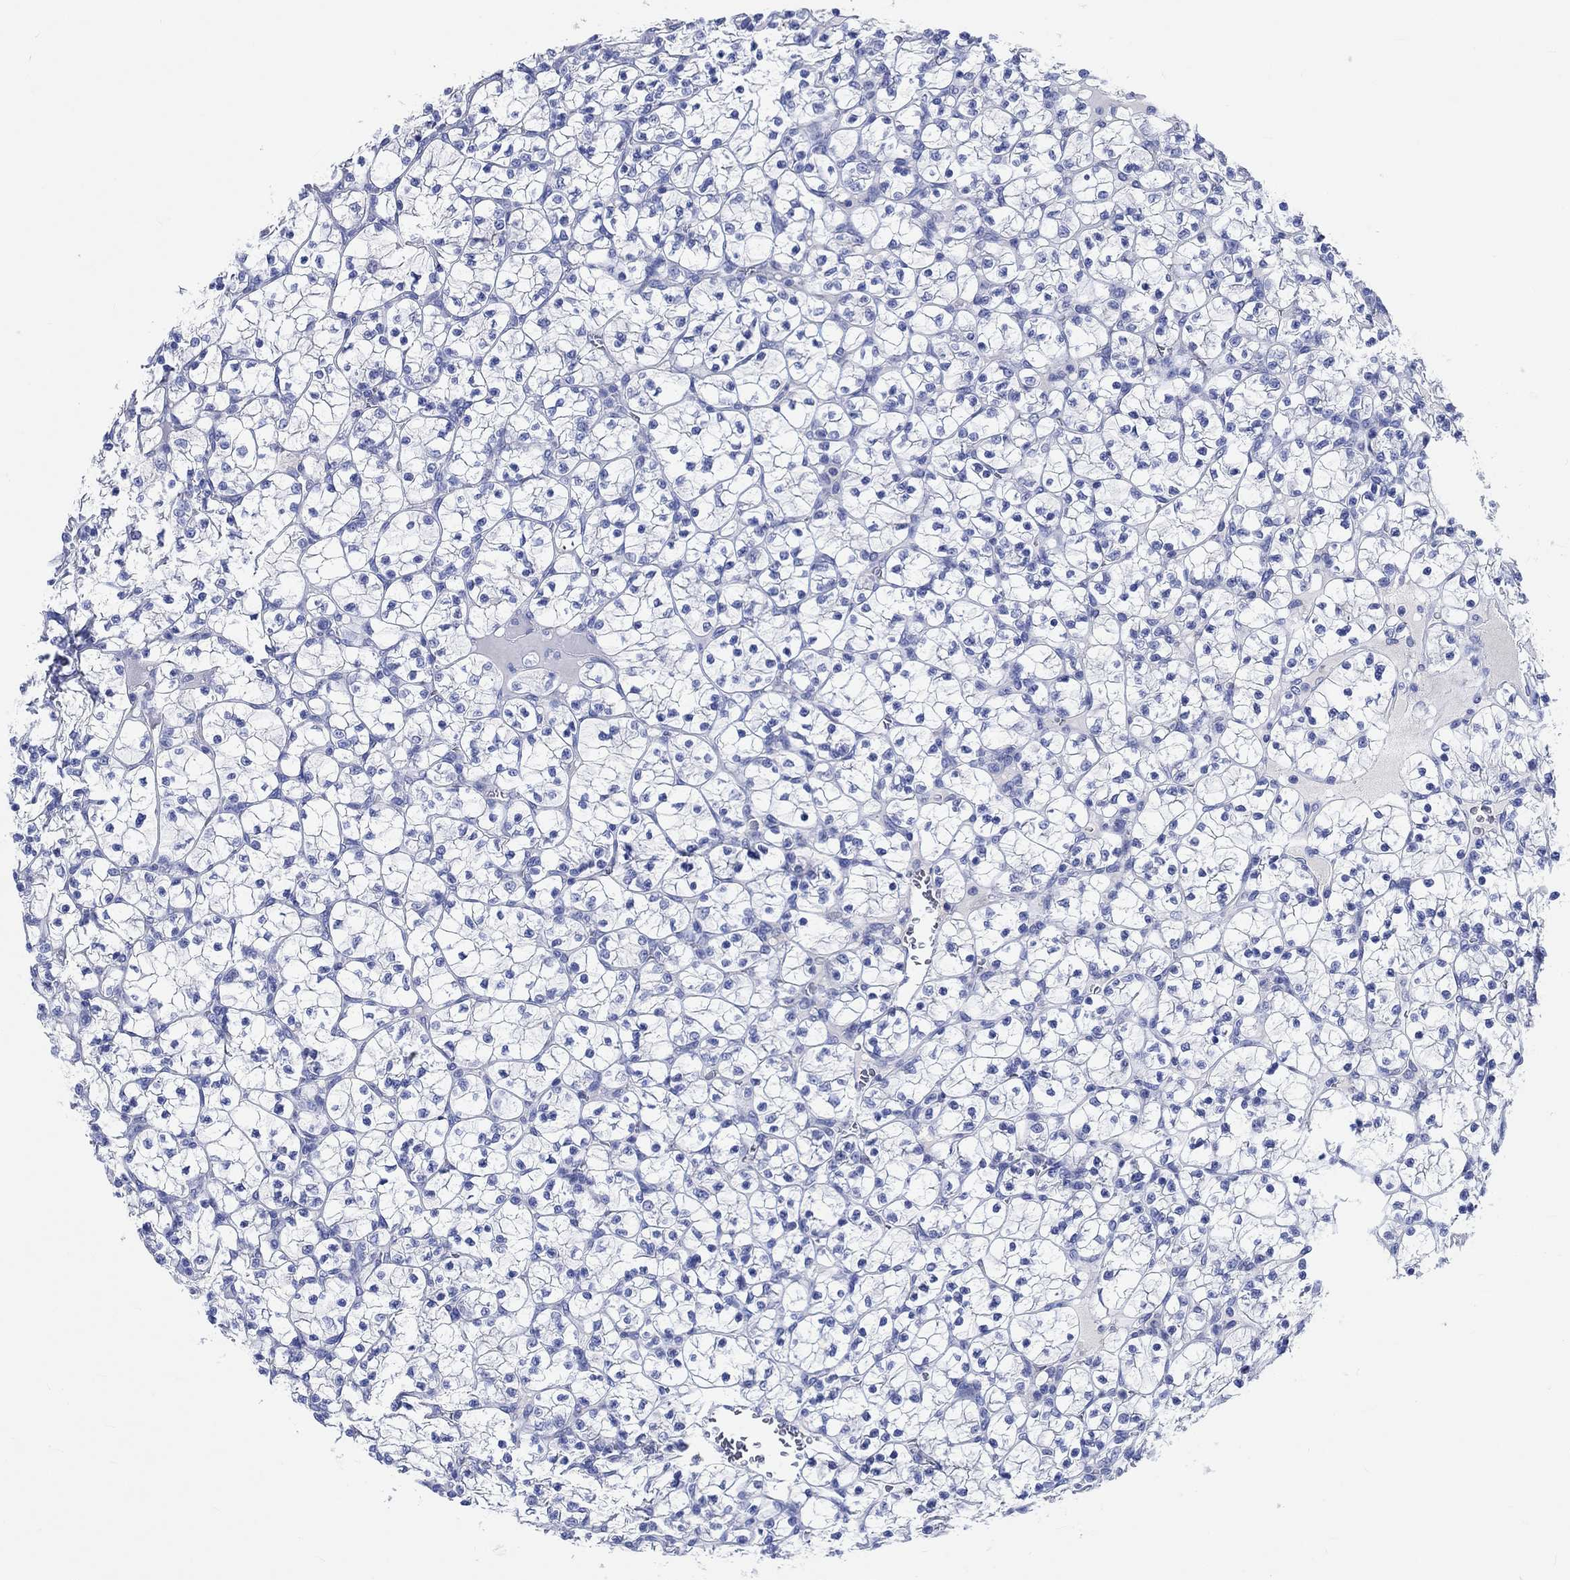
{"staining": {"intensity": "negative", "quantity": "none", "location": "none"}, "tissue": "renal cancer", "cell_type": "Tumor cells", "image_type": "cancer", "snomed": [{"axis": "morphology", "description": "Adenocarcinoma, NOS"}, {"axis": "topography", "description": "Kidney"}], "caption": "Immunohistochemistry (IHC) photomicrograph of human adenocarcinoma (renal) stained for a protein (brown), which exhibits no expression in tumor cells. (DAB IHC visualized using brightfield microscopy, high magnification).", "gene": "SHISA4", "patient": {"sex": "female", "age": 89}}